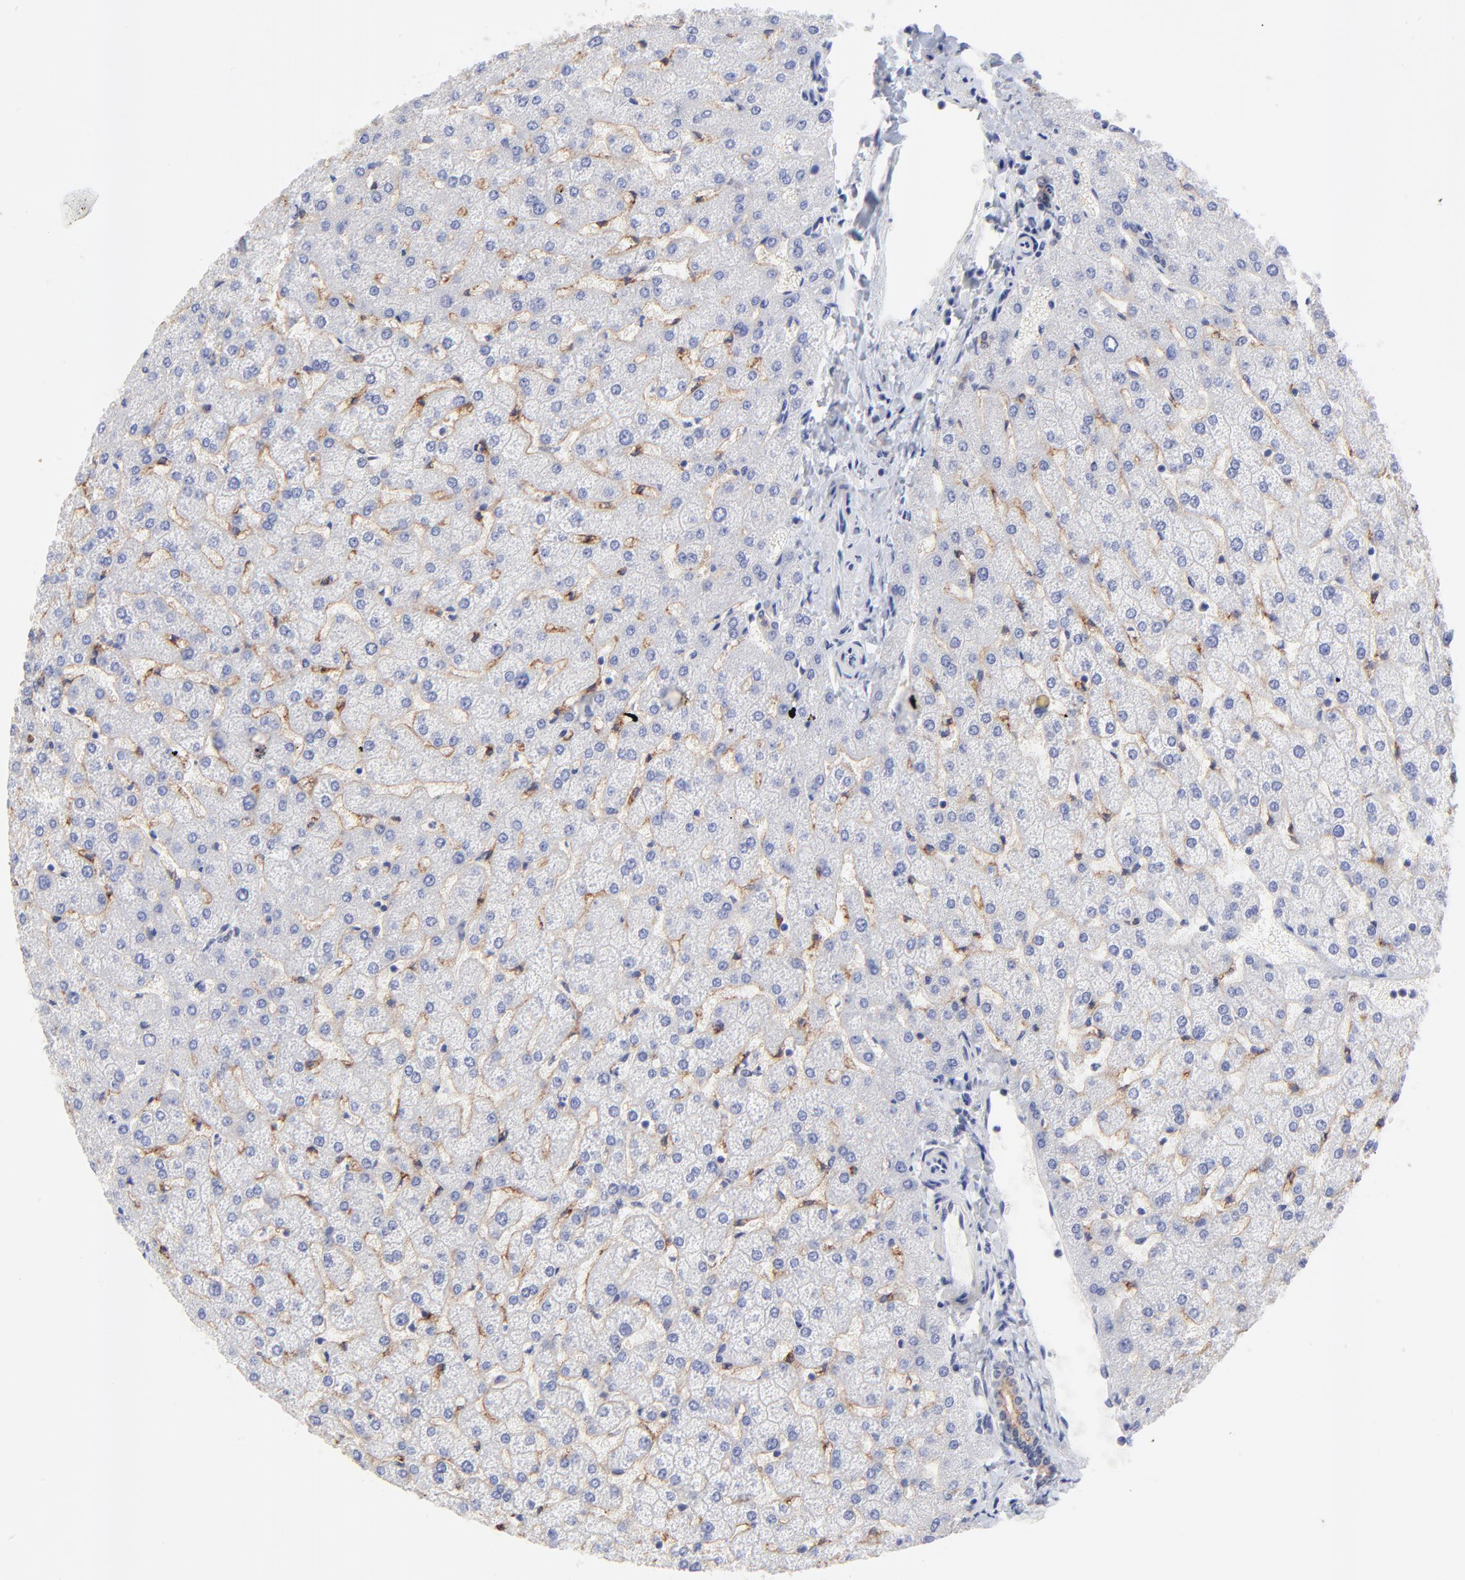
{"staining": {"intensity": "weak", "quantity": ">75%", "location": "cytoplasmic/membranous"}, "tissue": "liver", "cell_type": "Cholangiocytes", "image_type": "normal", "snomed": [{"axis": "morphology", "description": "Normal tissue, NOS"}, {"axis": "topography", "description": "Liver"}], "caption": "Liver stained for a protein reveals weak cytoplasmic/membranous positivity in cholangiocytes. Using DAB (brown) and hematoxylin (blue) stains, captured at high magnification using brightfield microscopy.", "gene": "FBXO8", "patient": {"sex": "female", "age": 32}}